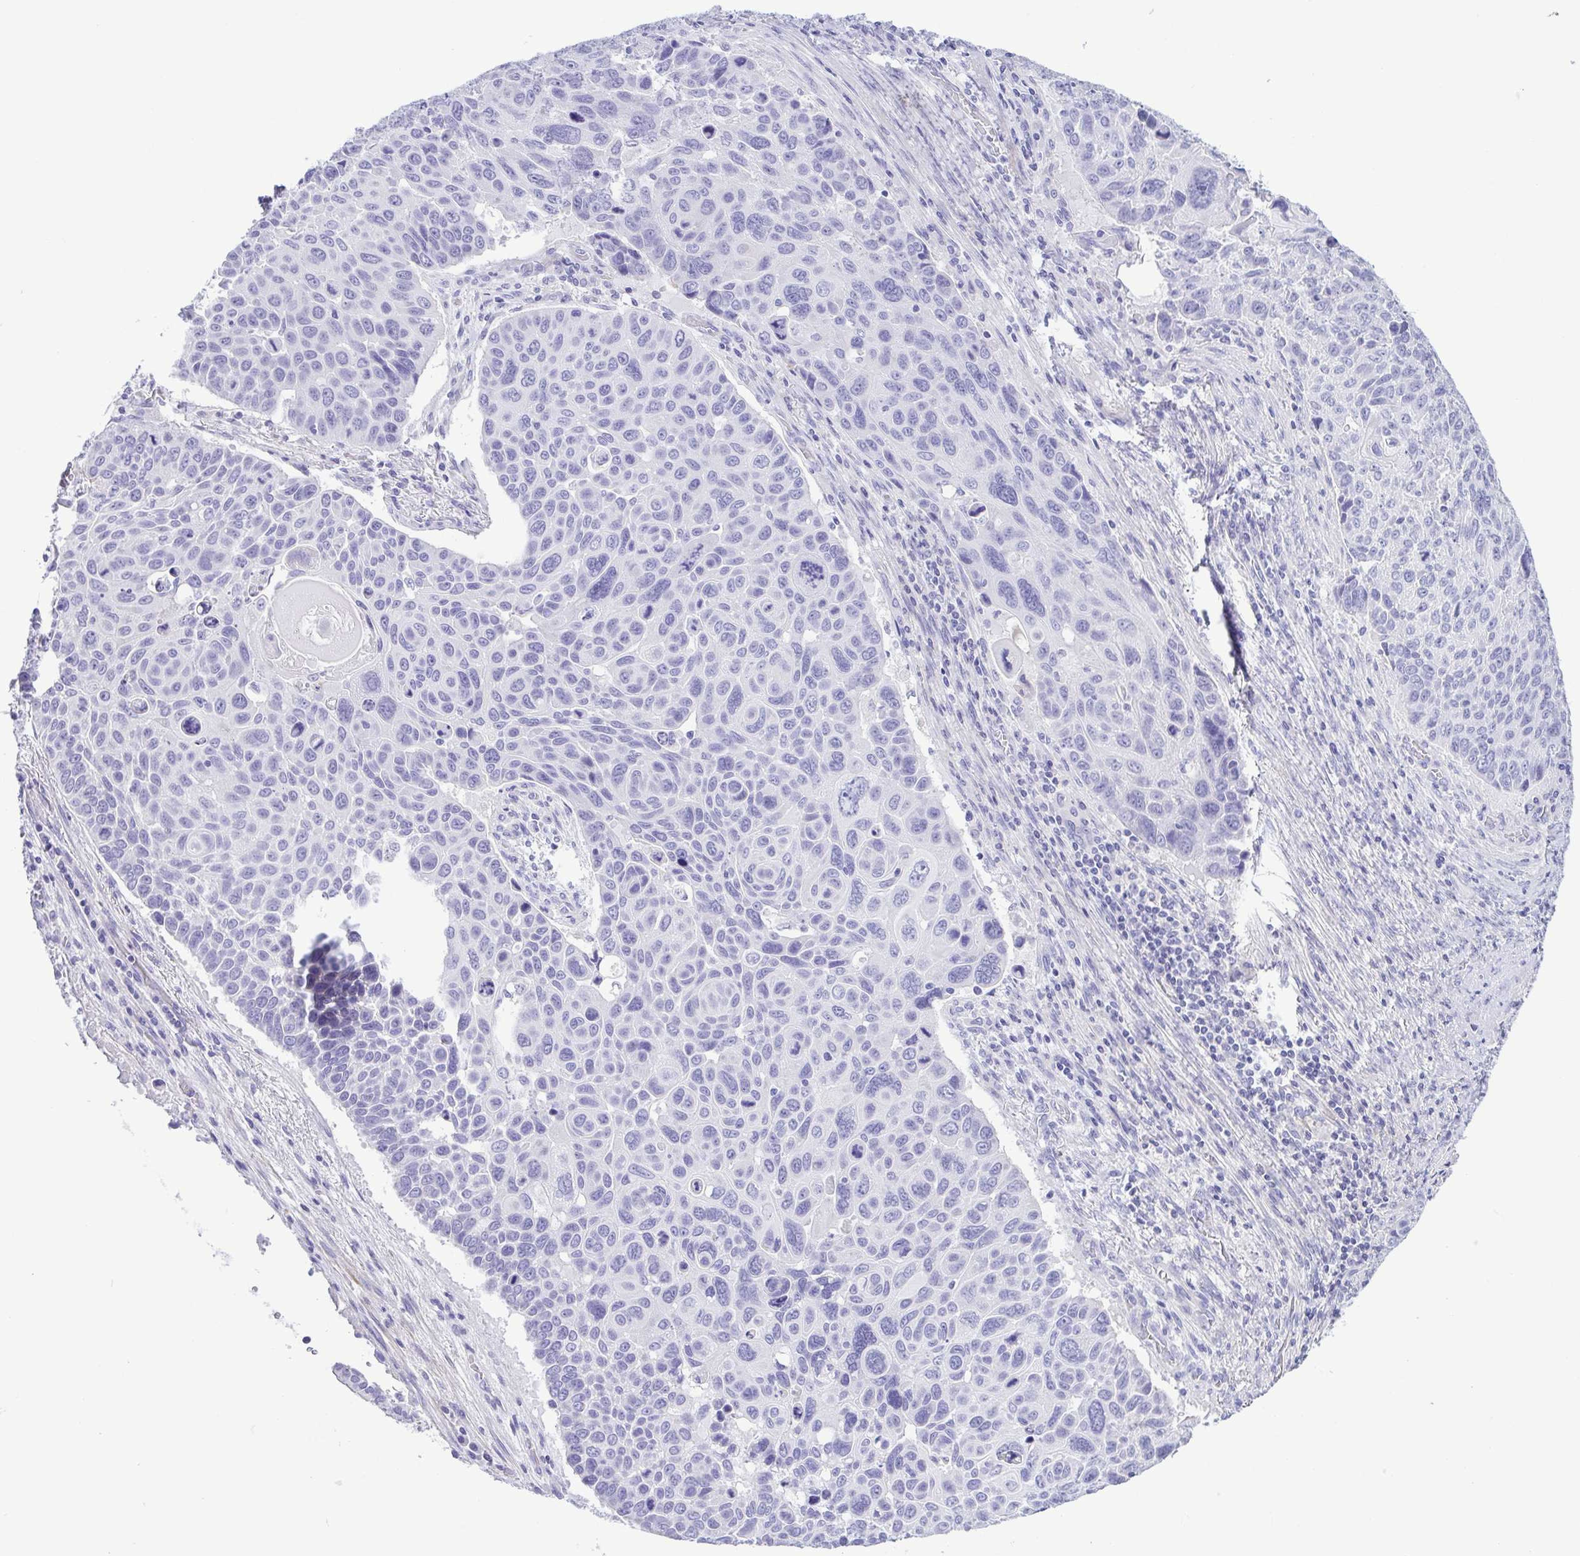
{"staining": {"intensity": "negative", "quantity": "none", "location": "none"}, "tissue": "lung cancer", "cell_type": "Tumor cells", "image_type": "cancer", "snomed": [{"axis": "morphology", "description": "Squamous cell carcinoma, NOS"}, {"axis": "topography", "description": "Lung"}], "caption": "Tumor cells are negative for brown protein staining in squamous cell carcinoma (lung).", "gene": "GPR182", "patient": {"sex": "male", "age": 68}}